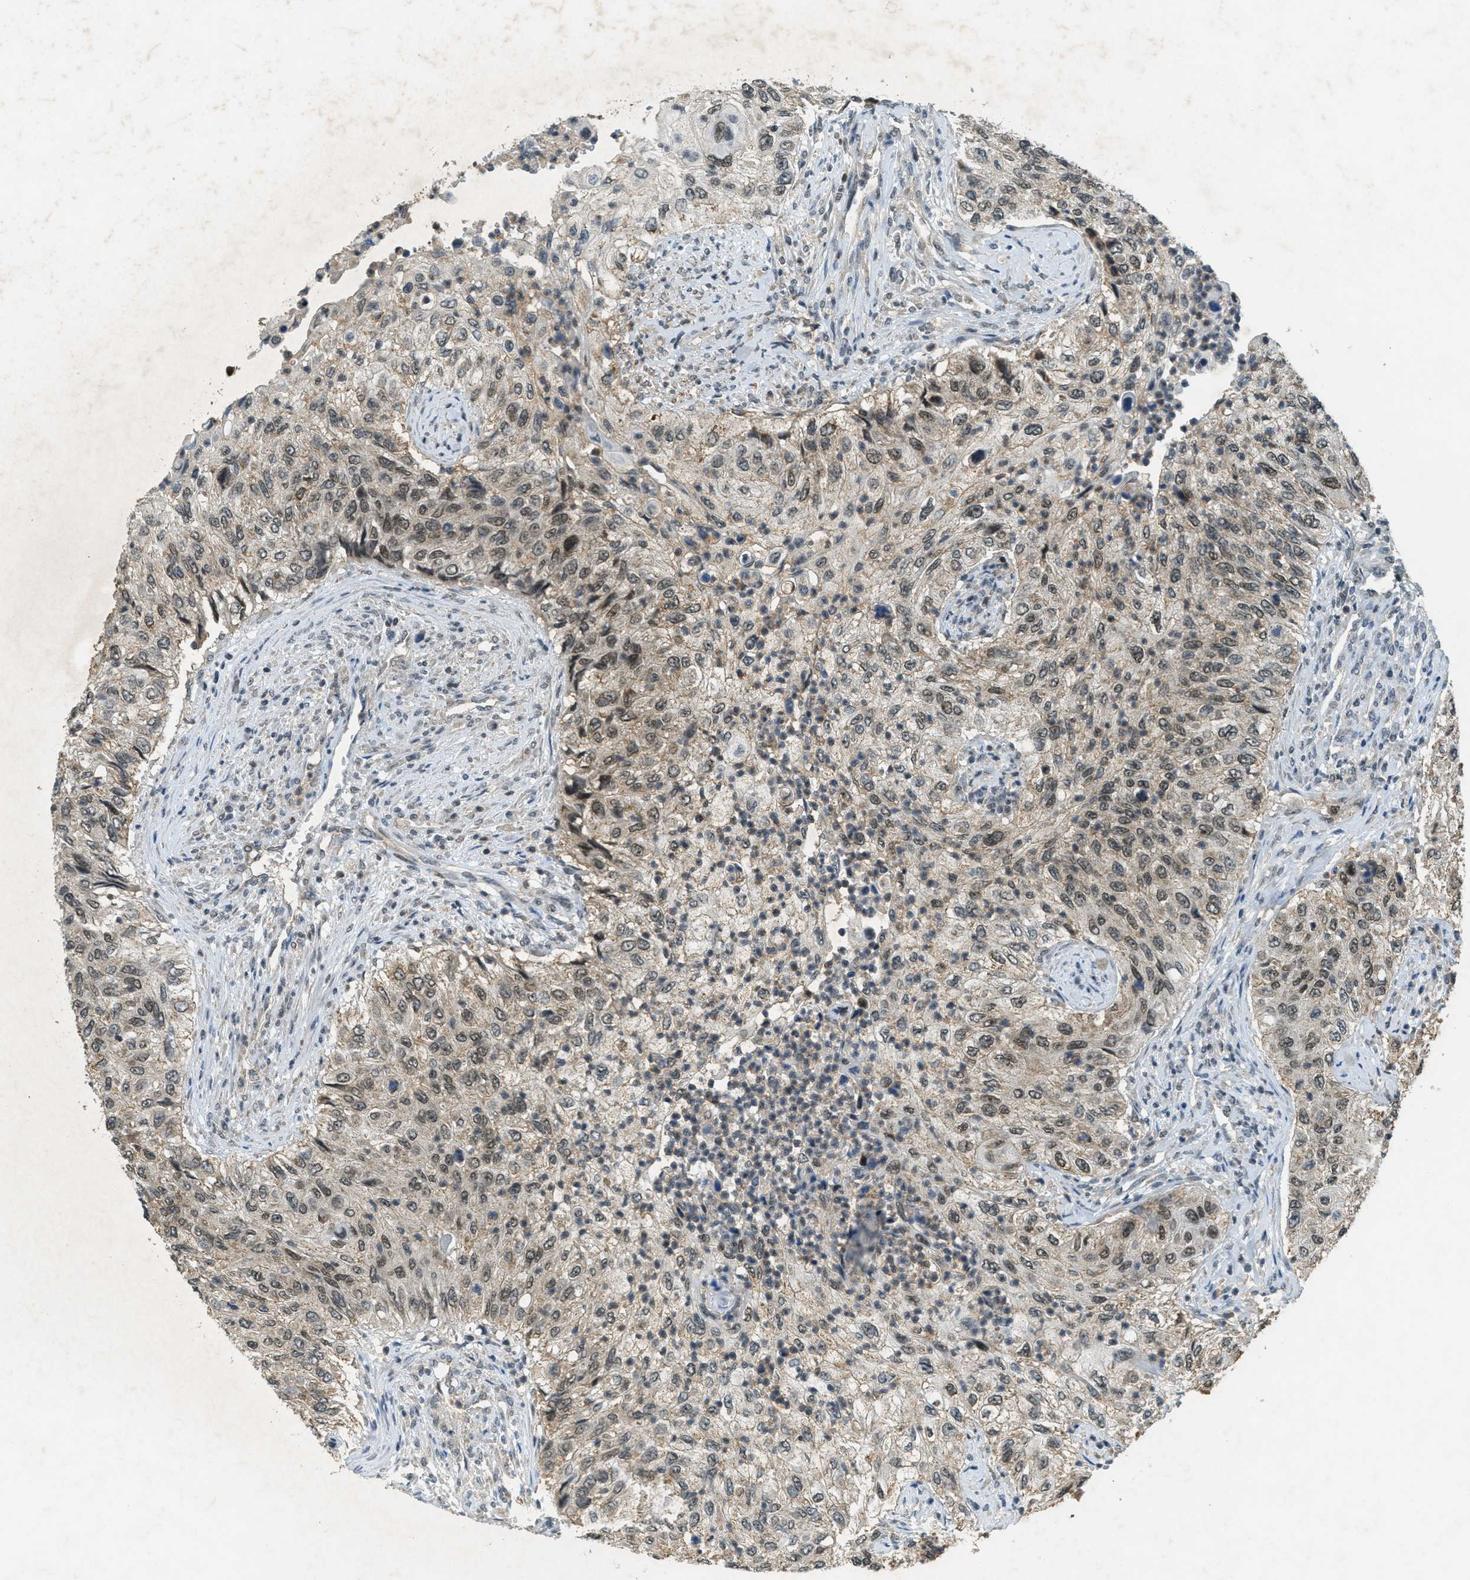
{"staining": {"intensity": "weak", "quantity": "25%-75%", "location": "cytoplasmic/membranous,nuclear"}, "tissue": "urothelial cancer", "cell_type": "Tumor cells", "image_type": "cancer", "snomed": [{"axis": "morphology", "description": "Urothelial carcinoma, High grade"}, {"axis": "topography", "description": "Urinary bladder"}], "caption": "Immunohistochemical staining of human urothelial cancer shows low levels of weak cytoplasmic/membranous and nuclear protein positivity in about 25%-75% of tumor cells.", "gene": "TCF20", "patient": {"sex": "female", "age": 60}}